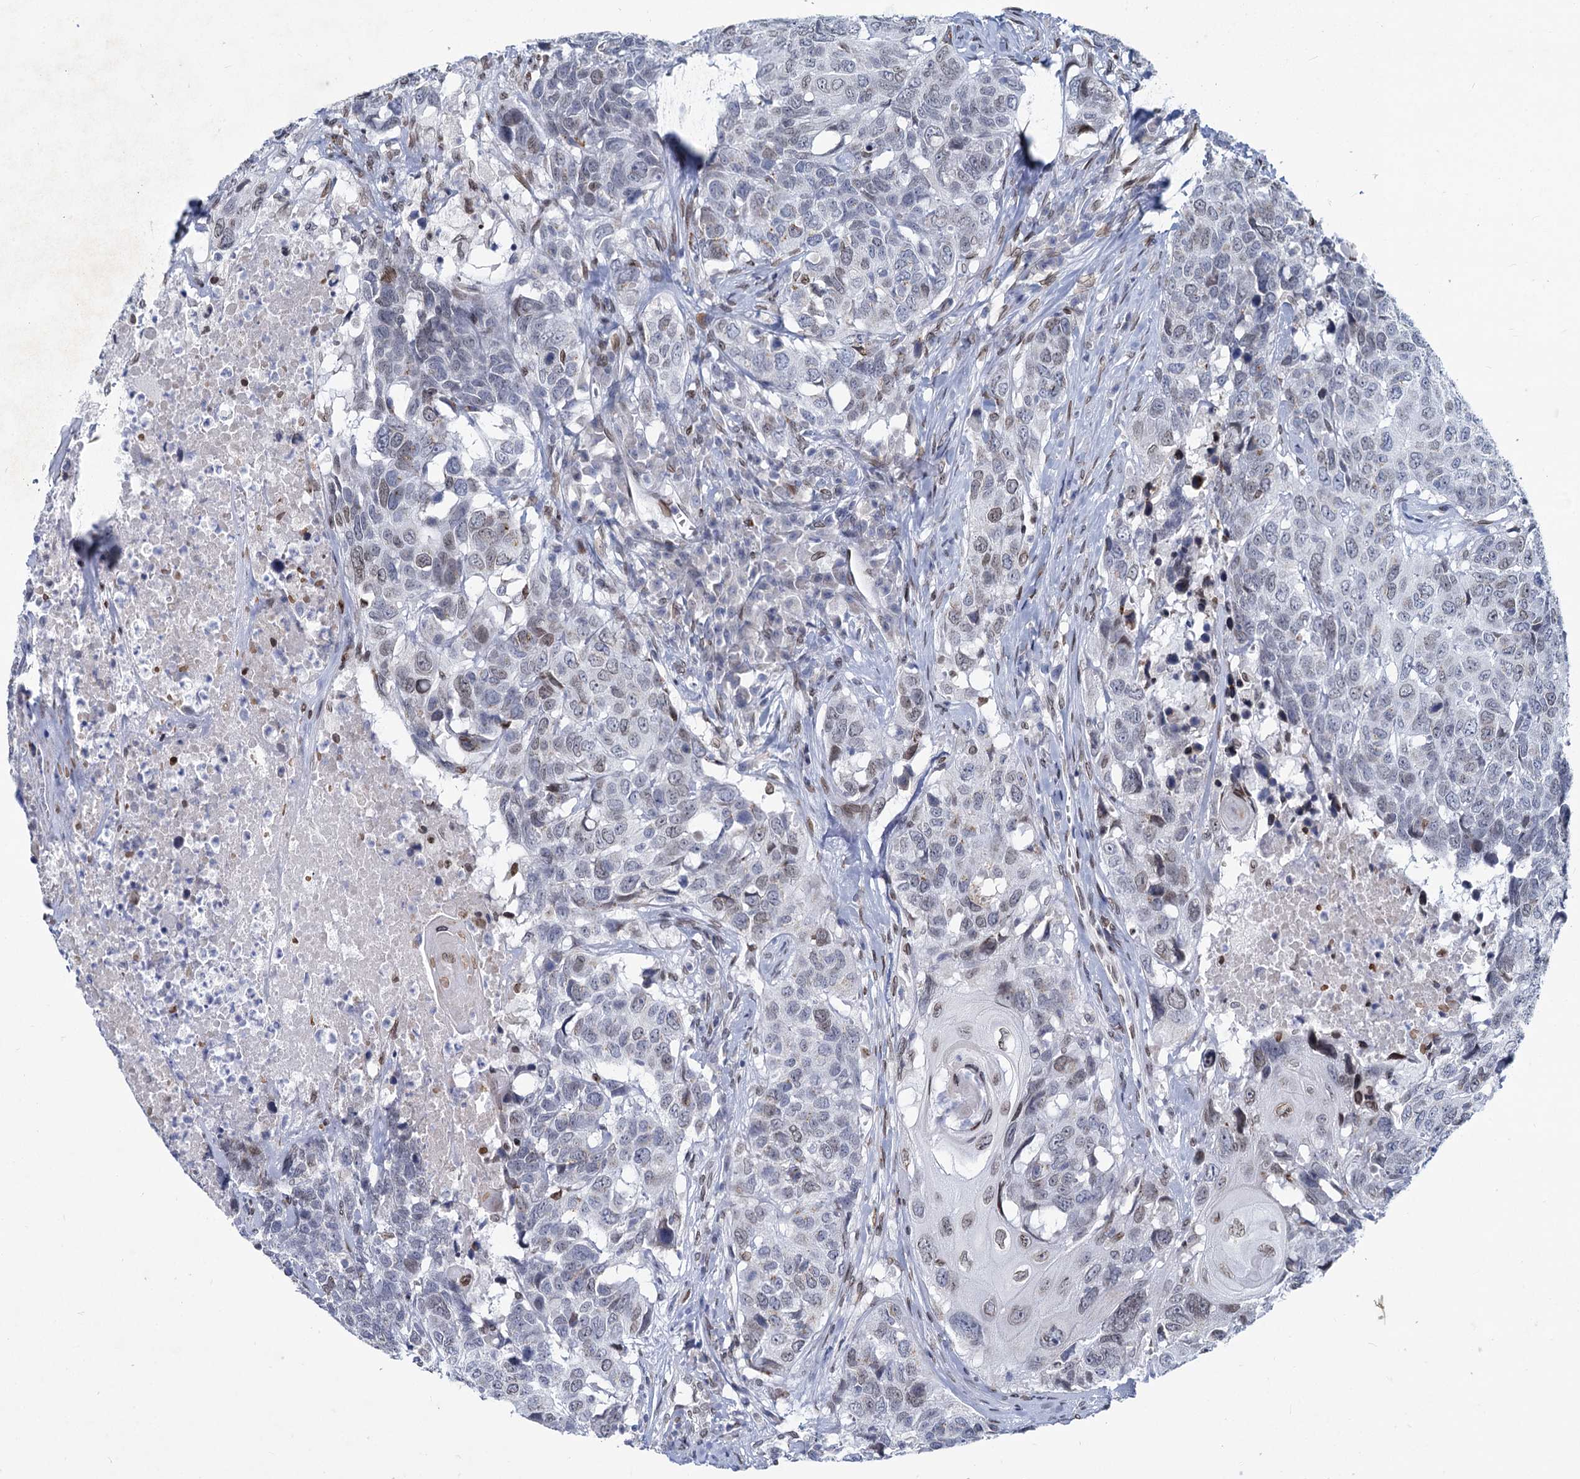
{"staining": {"intensity": "weak", "quantity": "<25%", "location": "nuclear"}, "tissue": "head and neck cancer", "cell_type": "Tumor cells", "image_type": "cancer", "snomed": [{"axis": "morphology", "description": "Squamous cell carcinoma, NOS"}, {"axis": "topography", "description": "Head-Neck"}], "caption": "Tumor cells are negative for brown protein staining in head and neck squamous cell carcinoma. The staining was performed using DAB to visualize the protein expression in brown, while the nuclei were stained in blue with hematoxylin (Magnification: 20x).", "gene": "PRSS35", "patient": {"sex": "male", "age": 66}}